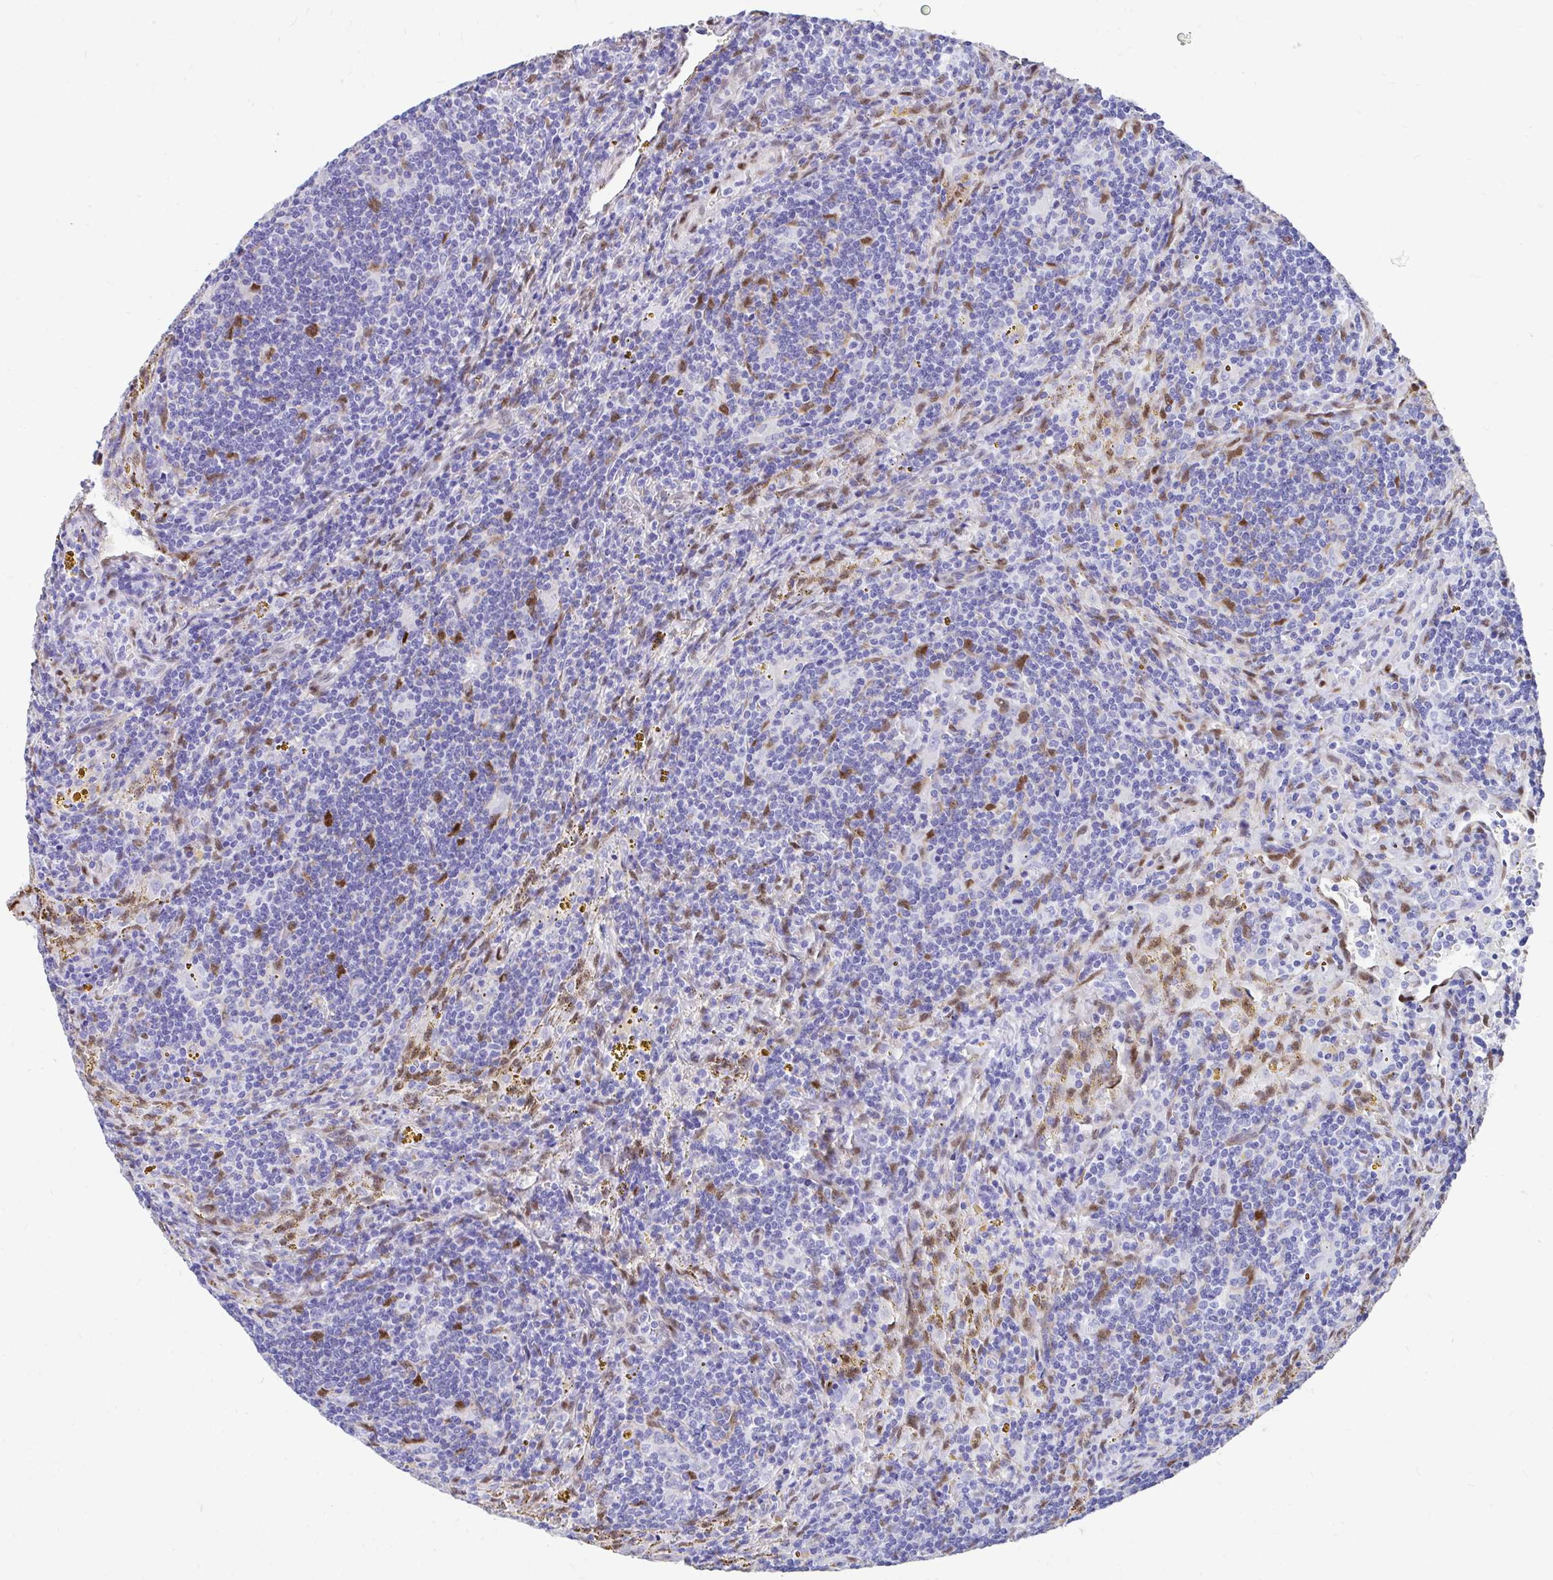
{"staining": {"intensity": "negative", "quantity": "none", "location": "none"}, "tissue": "lymphoma", "cell_type": "Tumor cells", "image_type": "cancer", "snomed": [{"axis": "morphology", "description": "Malignant lymphoma, non-Hodgkin's type, Low grade"}, {"axis": "topography", "description": "Spleen"}], "caption": "Immunohistochemical staining of malignant lymphoma, non-Hodgkin's type (low-grade) shows no significant expression in tumor cells.", "gene": "RBPMS", "patient": {"sex": "female", "age": 70}}